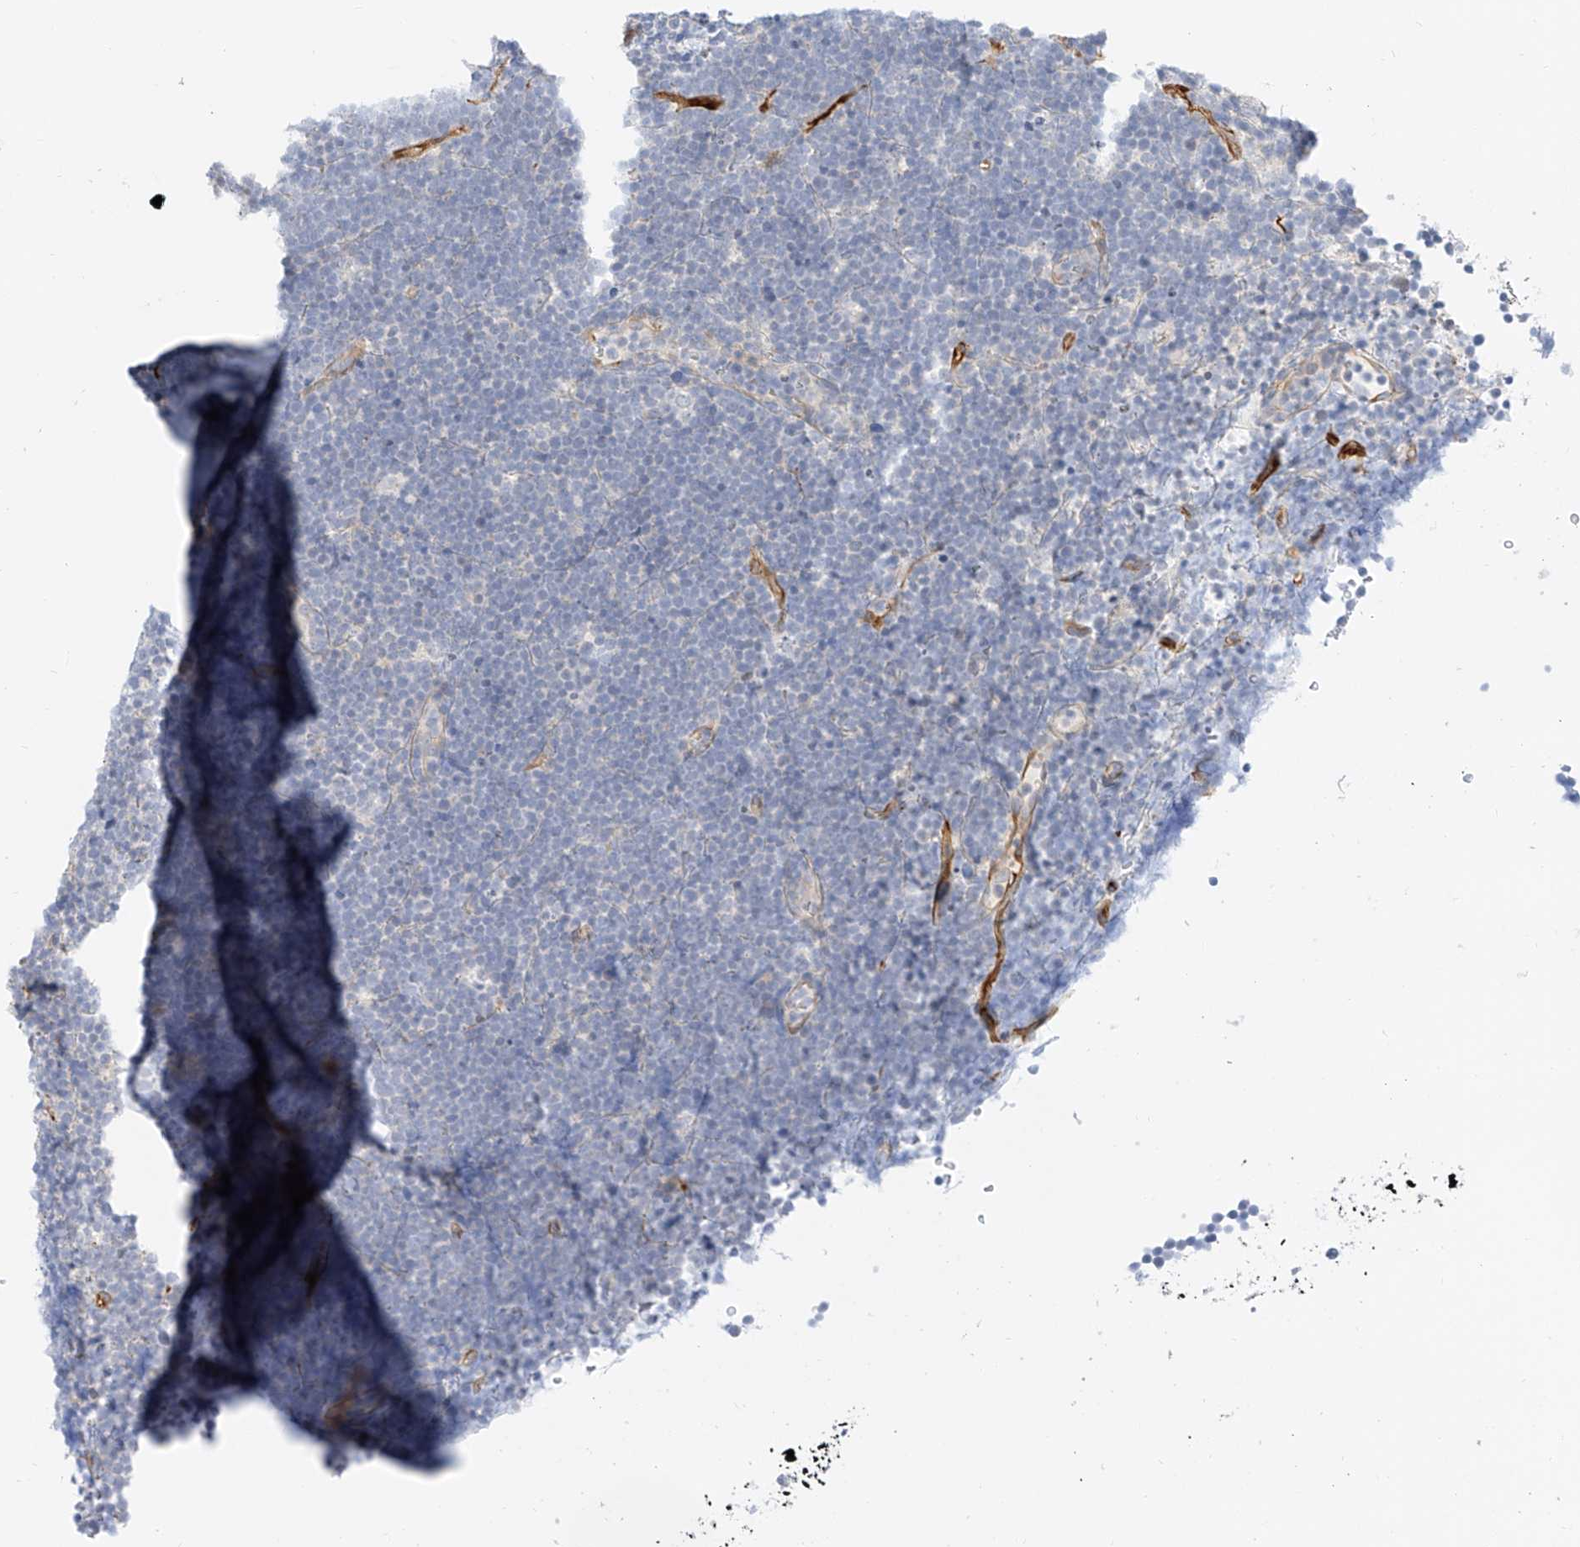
{"staining": {"intensity": "negative", "quantity": "none", "location": "none"}, "tissue": "lymphoma", "cell_type": "Tumor cells", "image_type": "cancer", "snomed": [{"axis": "morphology", "description": "Malignant lymphoma, non-Hodgkin's type, High grade"}, {"axis": "topography", "description": "Lymph node"}], "caption": "IHC histopathology image of neoplastic tissue: lymphoma stained with DAB reveals no significant protein positivity in tumor cells.", "gene": "CDCP2", "patient": {"sex": "male", "age": 13}}